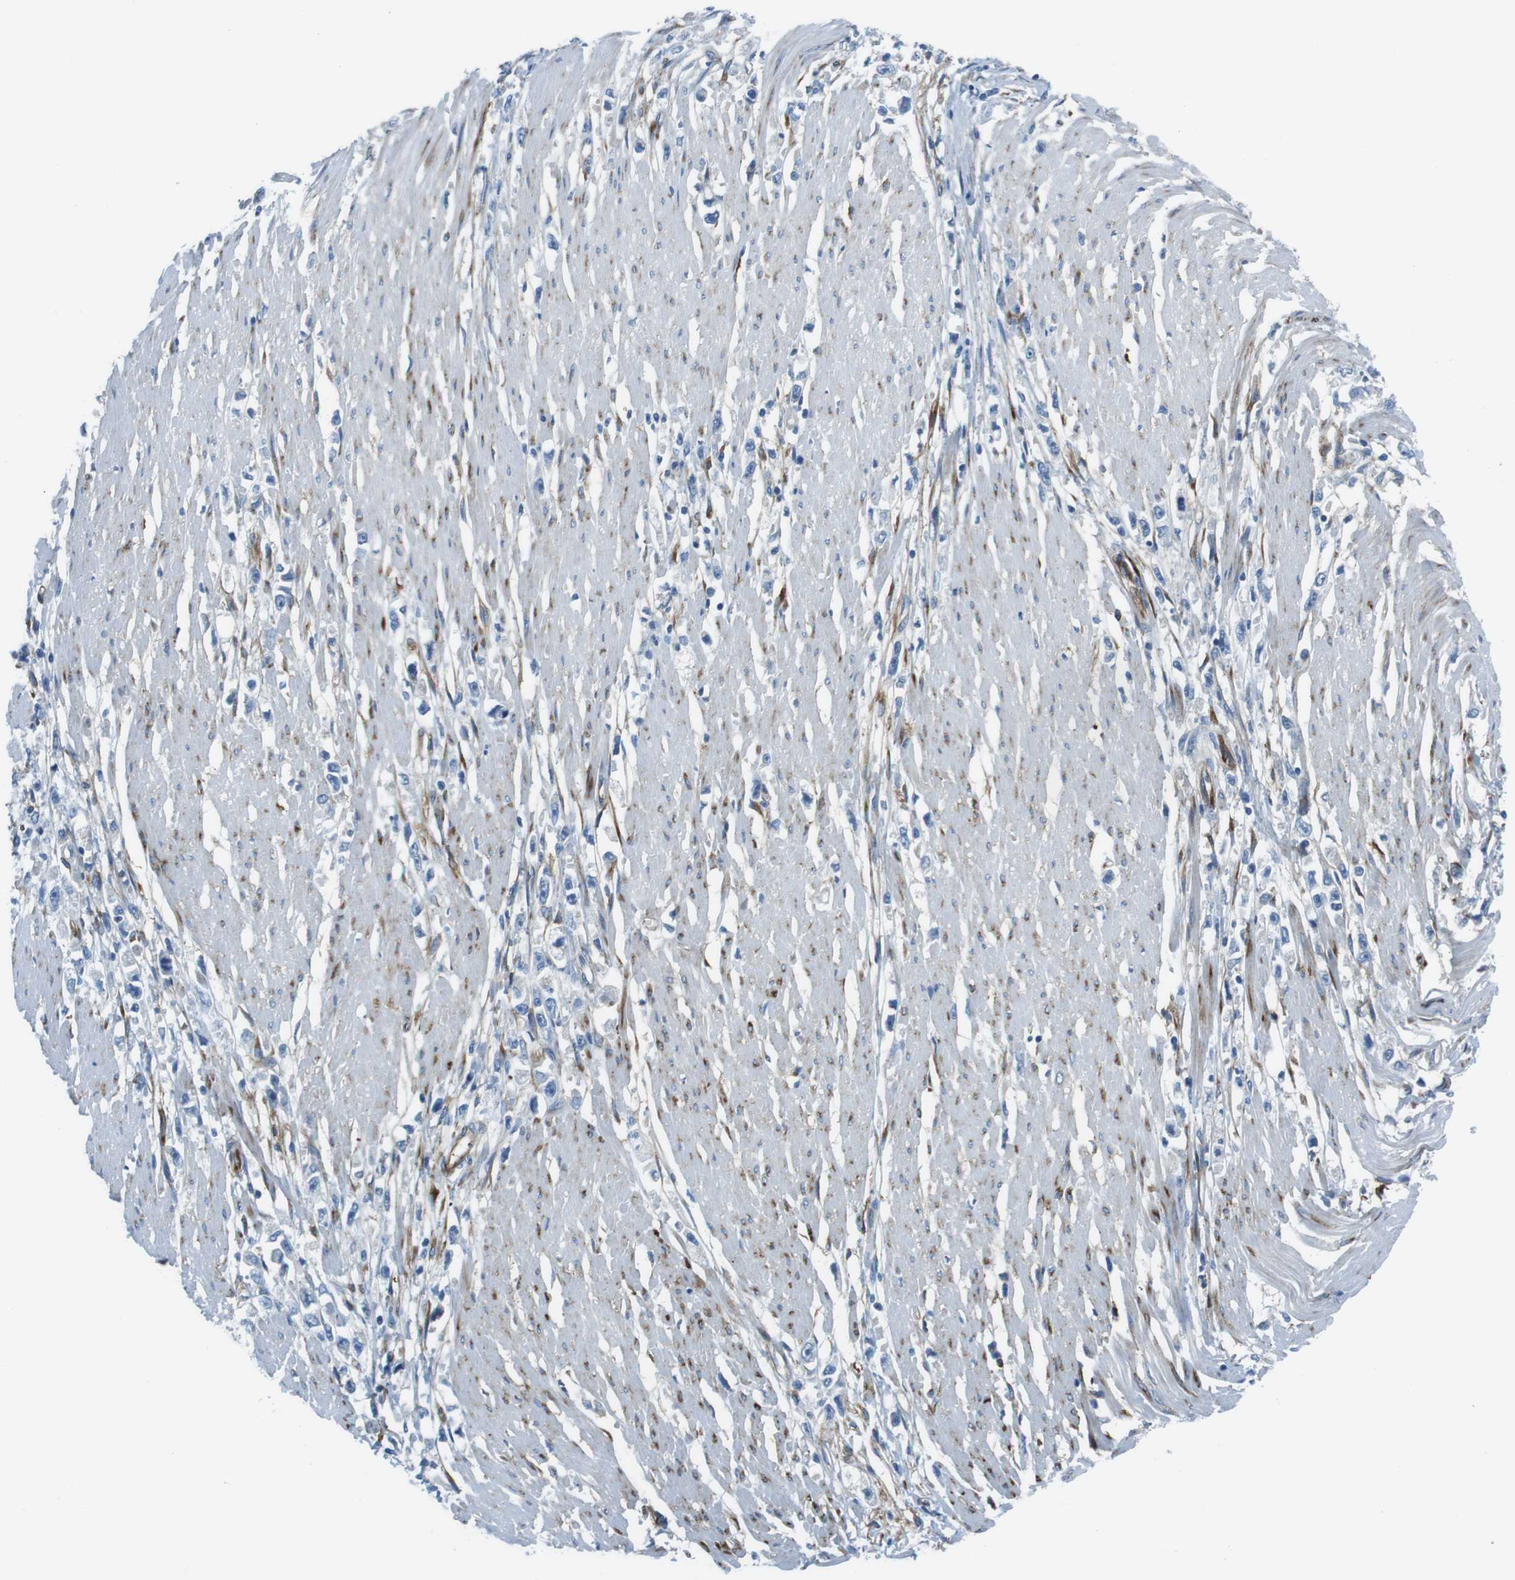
{"staining": {"intensity": "negative", "quantity": "none", "location": "none"}, "tissue": "stomach cancer", "cell_type": "Tumor cells", "image_type": "cancer", "snomed": [{"axis": "morphology", "description": "Adenocarcinoma, NOS"}, {"axis": "topography", "description": "Stomach"}], "caption": "Immunohistochemical staining of human stomach cancer exhibits no significant positivity in tumor cells.", "gene": "EMP2", "patient": {"sex": "female", "age": 59}}